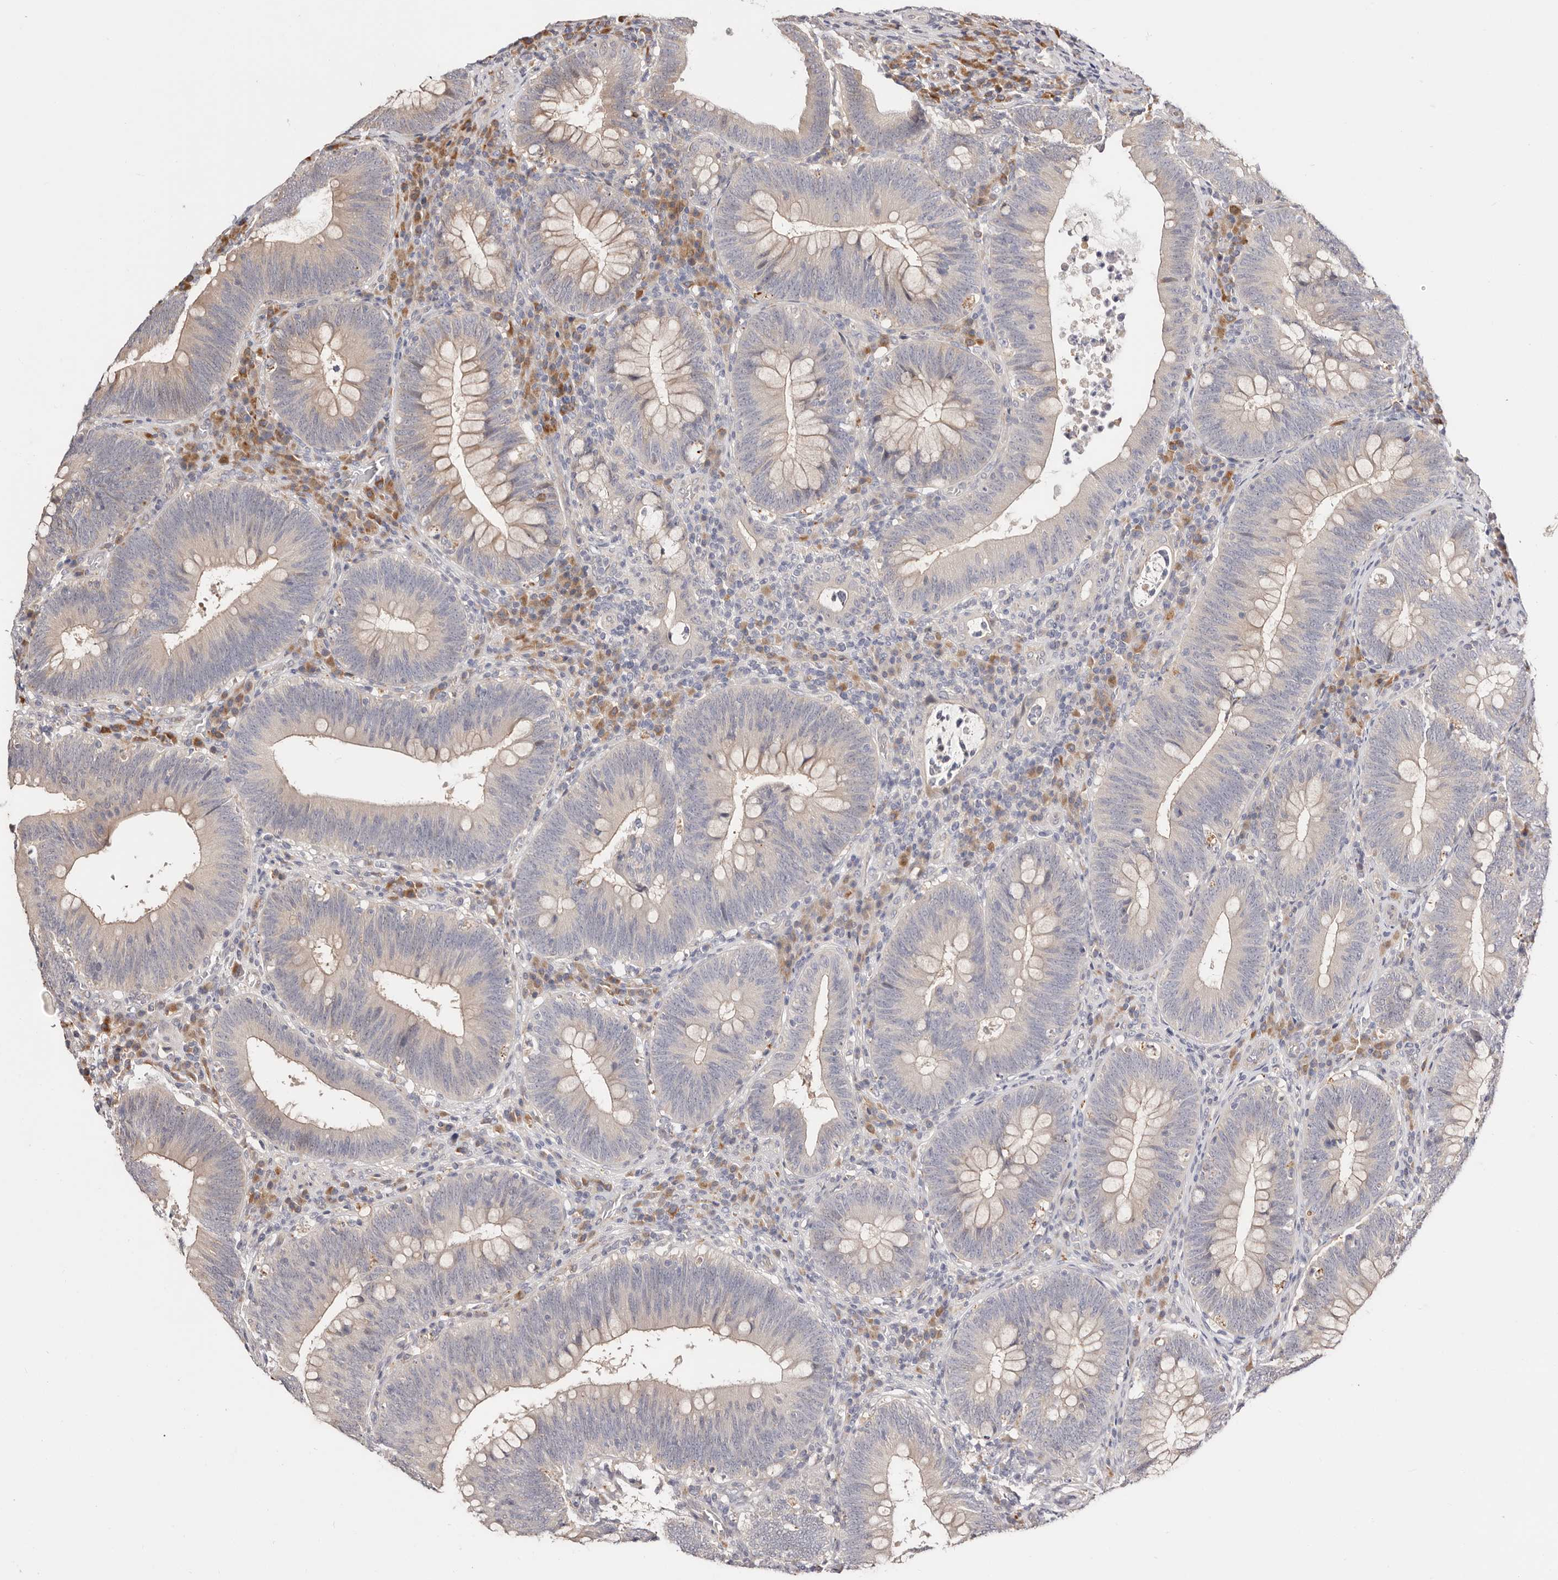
{"staining": {"intensity": "negative", "quantity": "none", "location": "none"}, "tissue": "colorectal cancer", "cell_type": "Tumor cells", "image_type": "cancer", "snomed": [{"axis": "morphology", "description": "Normal tissue, NOS"}, {"axis": "topography", "description": "Colon"}], "caption": "Tumor cells are negative for brown protein staining in colorectal cancer. (Immunohistochemistry (ihc), brightfield microscopy, high magnification).", "gene": "USP33", "patient": {"sex": "female", "age": 82}}